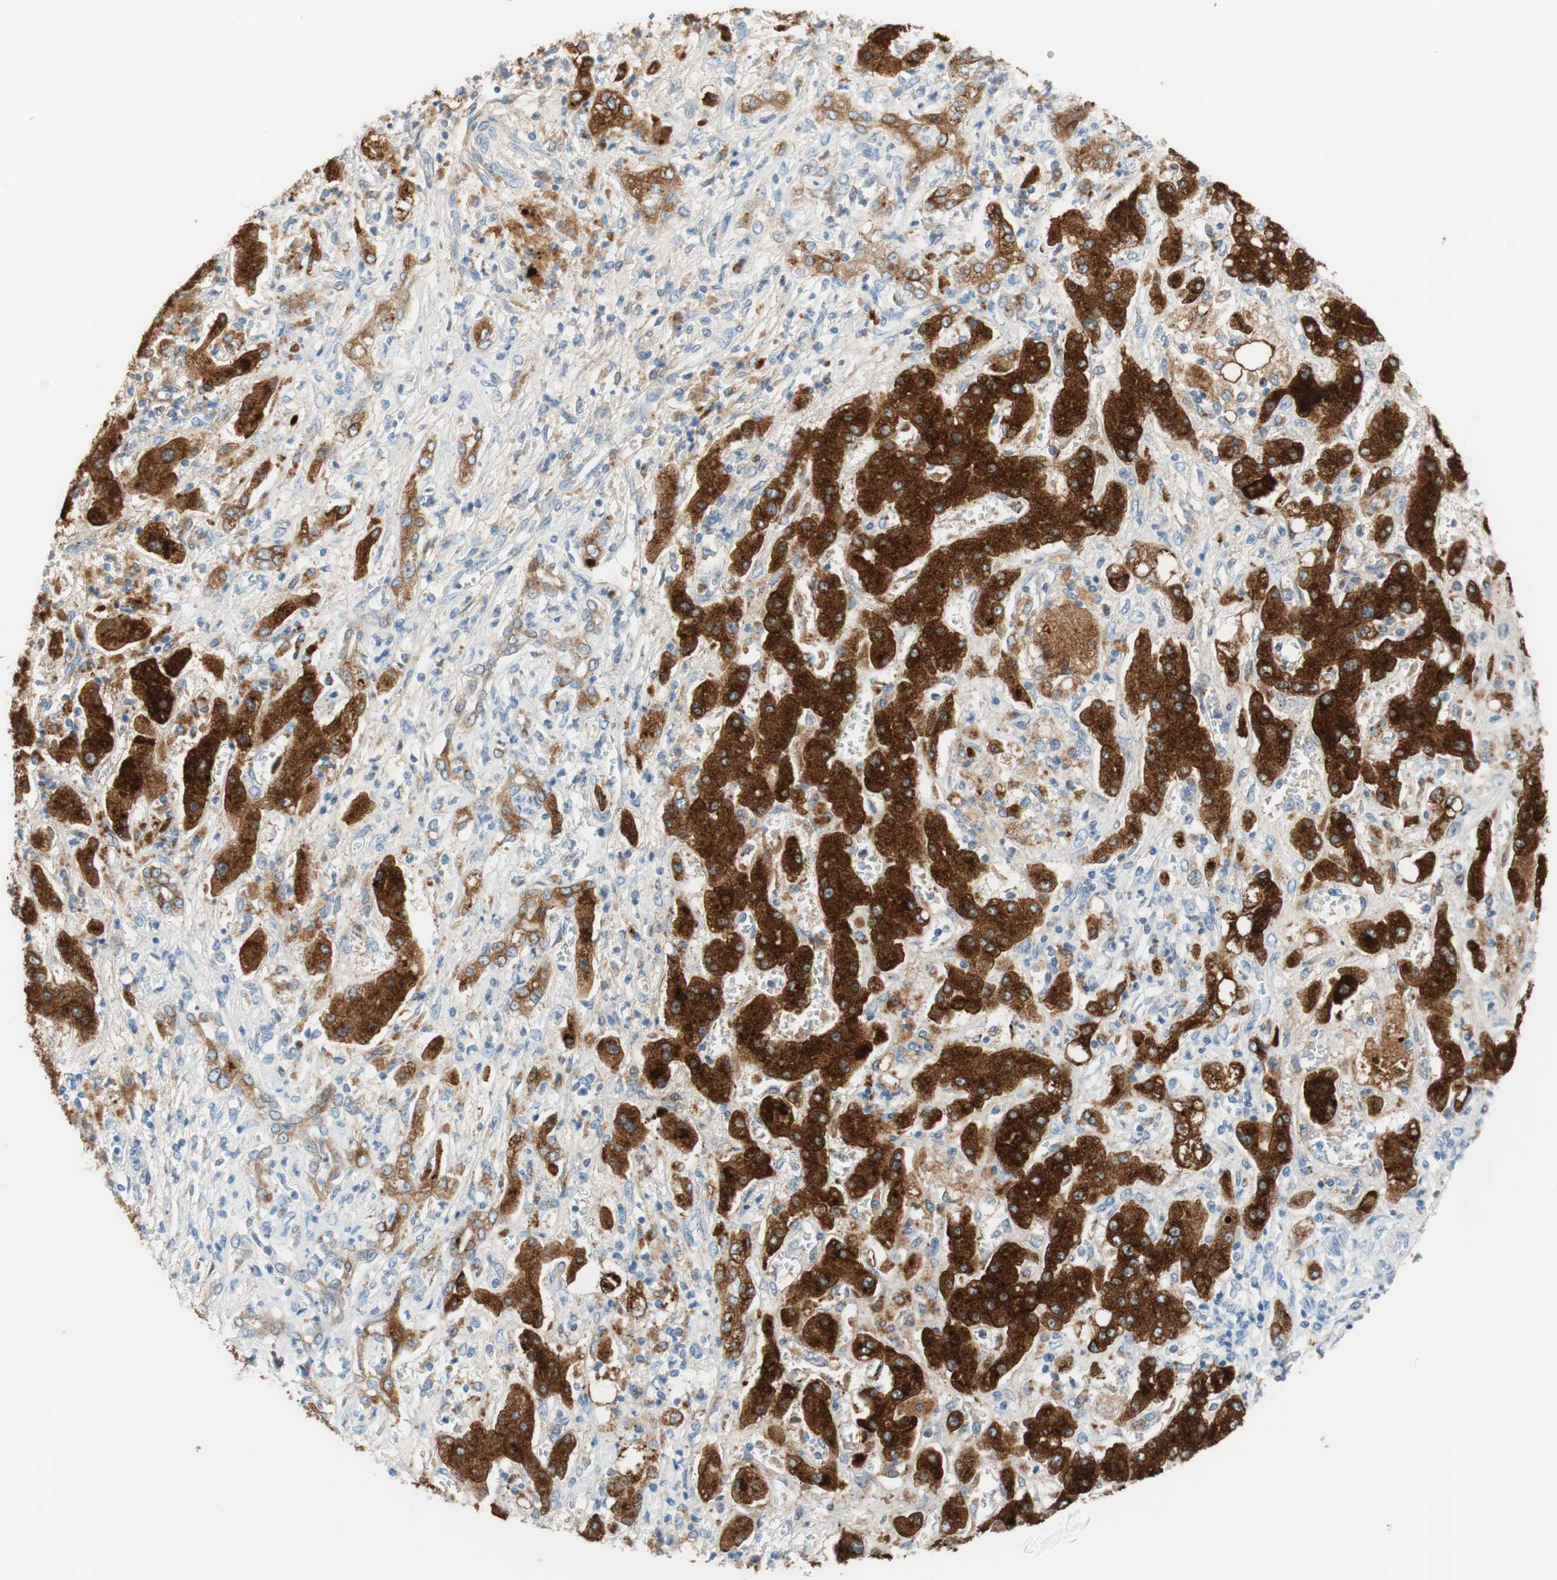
{"staining": {"intensity": "strong", "quantity": ">75%", "location": "cytoplasmic/membranous"}, "tissue": "liver cancer", "cell_type": "Tumor cells", "image_type": "cancer", "snomed": [{"axis": "morphology", "description": "Cholangiocarcinoma"}, {"axis": "topography", "description": "Liver"}], "caption": "Immunohistochemical staining of liver cancer (cholangiocarcinoma) demonstrates strong cytoplasmic/membranous protein positivity in approximately >75% of tumor cells. The protein of interest is stained brown, and the nuclei are stained in blue (DAB IHC with brightfield microscopy, high magnification).", "gene": "RBP4", "patient": {"sex": "male", "age": 50}}